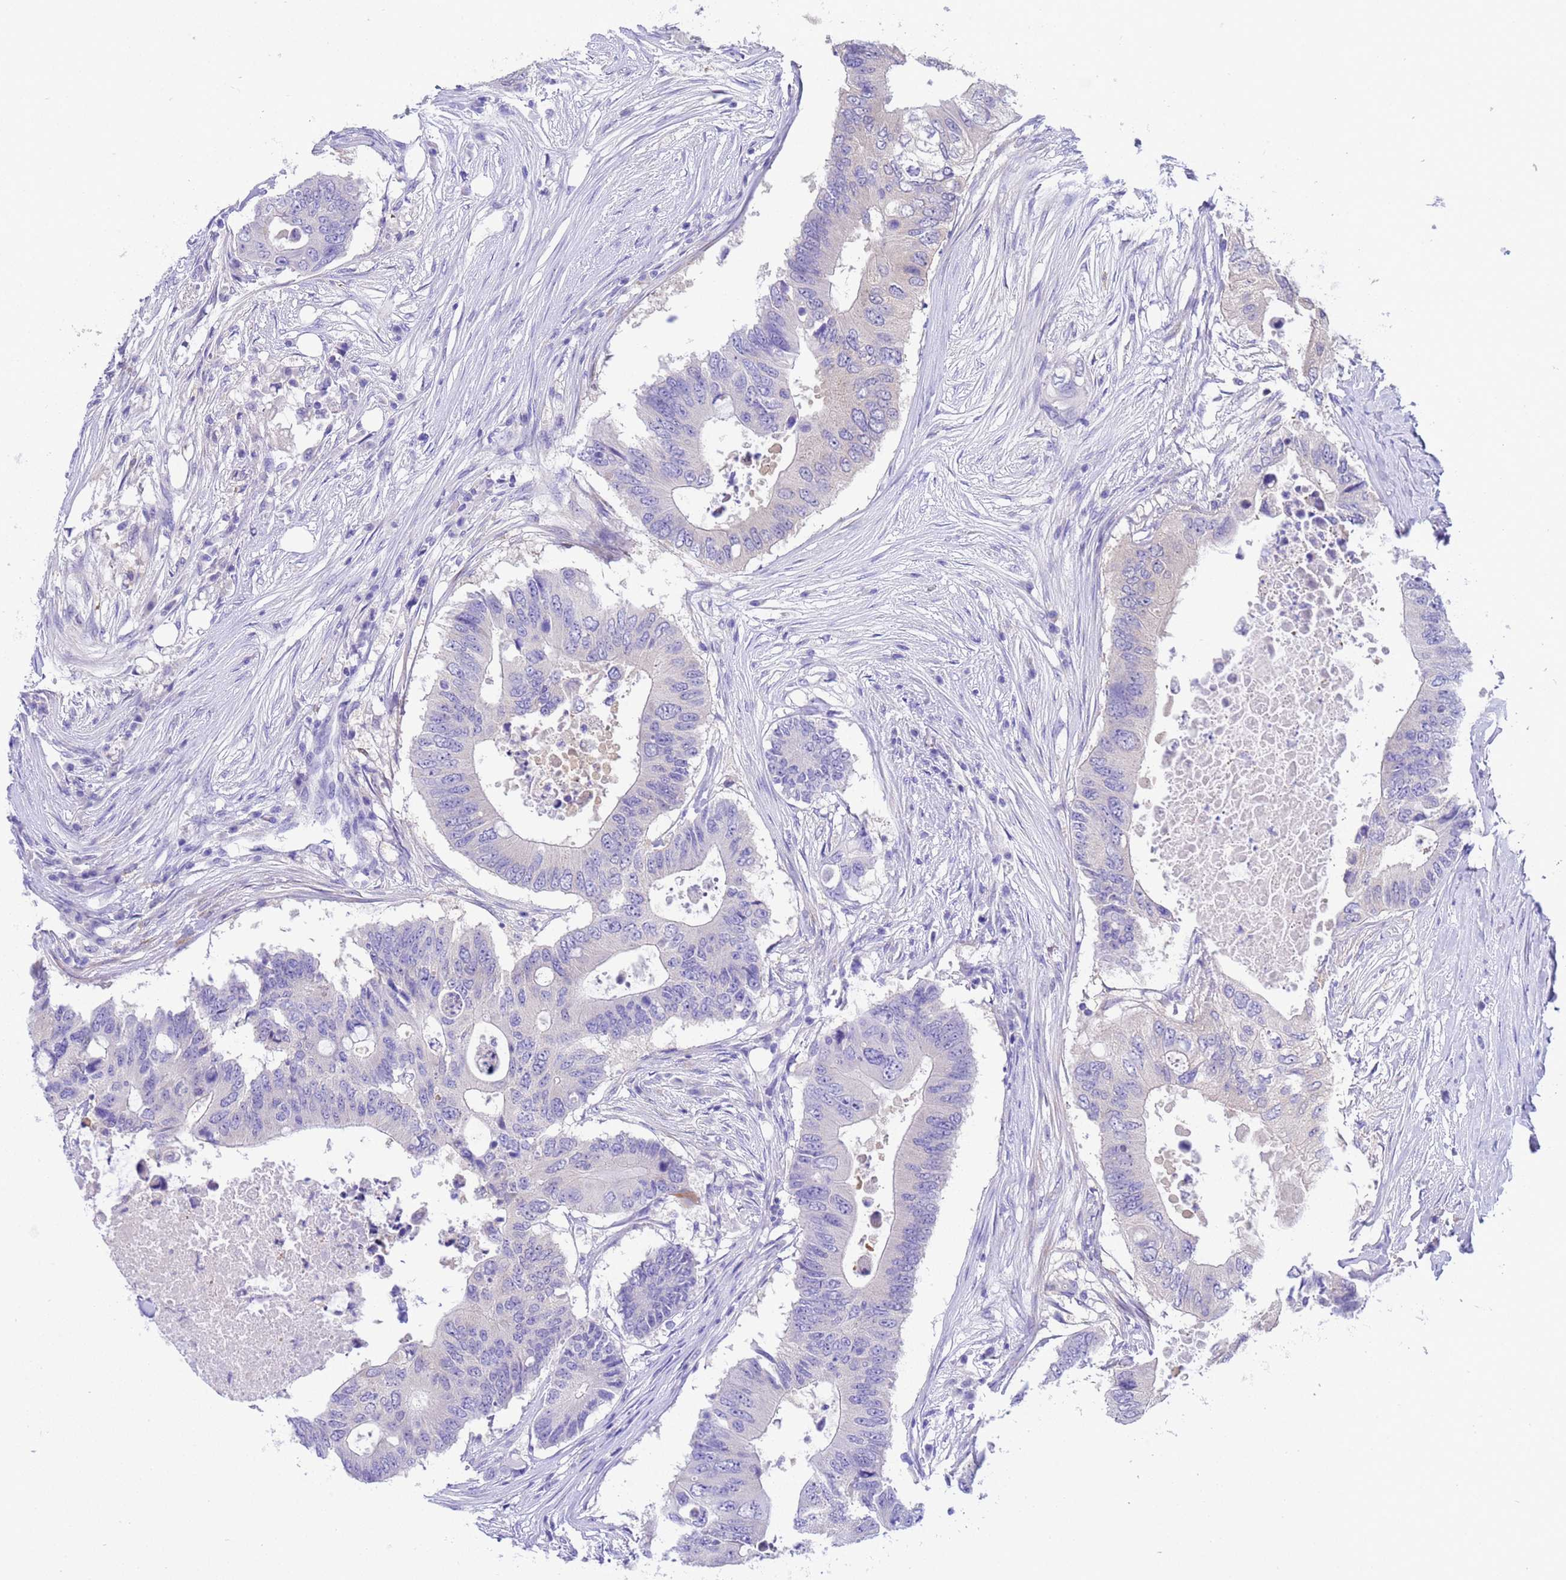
{"staining": {"intensity": "negative", "quantity": "none", "location": "none"}, "tissue": "colorectal cancer", "cell_type": "Tumor cells", "image_type": "cancer", "snomed": [{"axis": "morphology", "description": "Adenocarcinoma, NOS"}, {"axis": "topography", "description": "Colon"}], "caption": "Adenocarcinoma (colorectal) was stained to show a protein in brown. There is no significant positivity in tumor cells.", "gene": "USP38", "patient": {"sex": "male", "age": 71}}